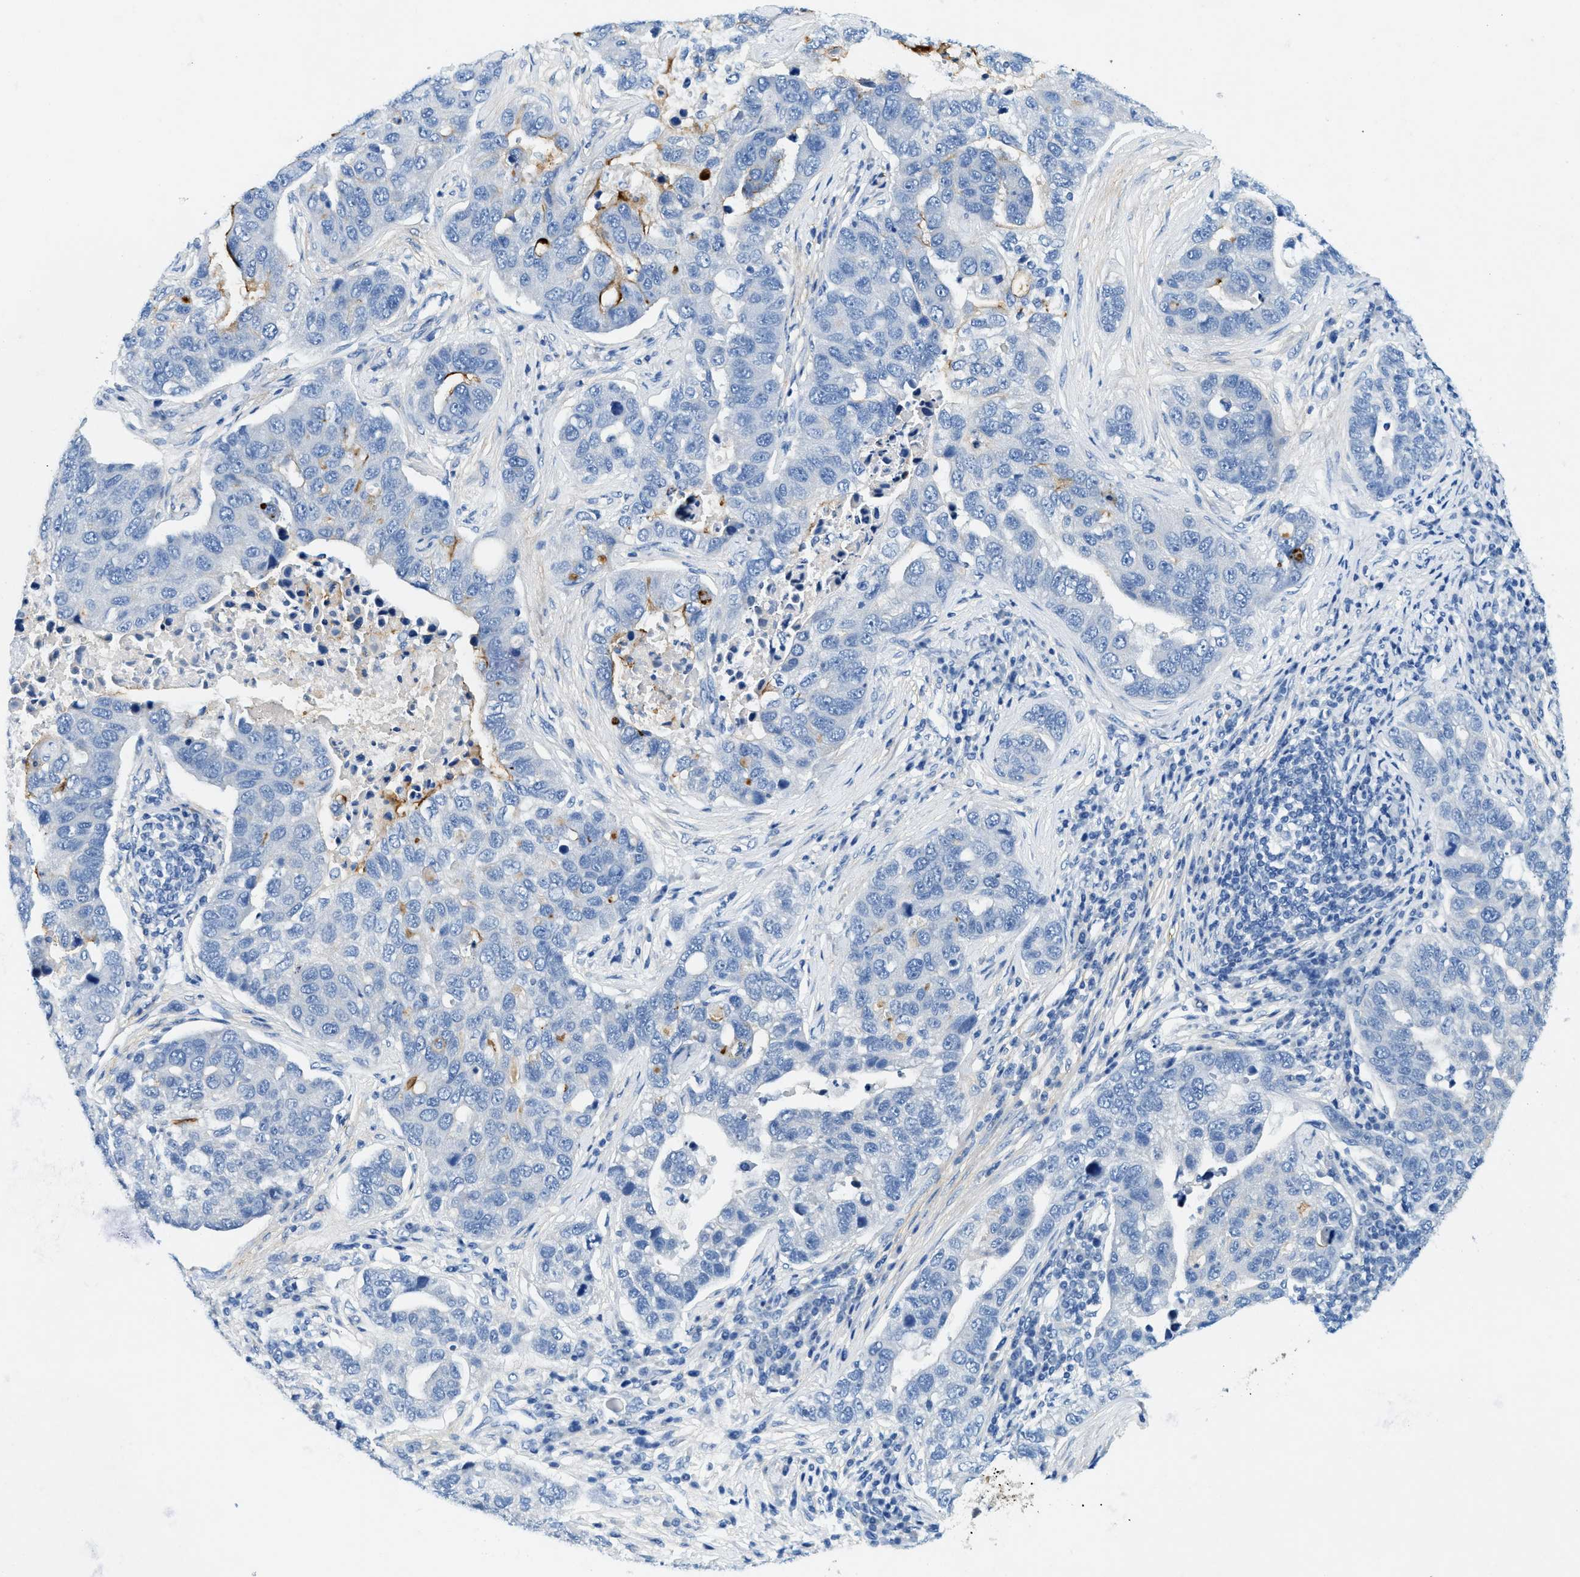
{"staining": {"intensity": "moderate", "quantity": "<25%", "location": "cytoplasmic/membranous"}, "tissue": "pancreatic cancer", "cell_type": "Tumor cells", "image_type": "cancer", "snomed": [{"axis": "morphology", "description": "Adenocarcinoma, NOS"}, {"axis": "topography", "description": "Pancreas"}], "caption": "An image showing moderate cytoplasmic/membranous staining in about <25% of tumor cells in pancreatic adenocarcinoma, as visualized by brown immunohistochemical staining.", "gene": "ZDHHC13", "patient": {"sex": "female", "age": 61}}